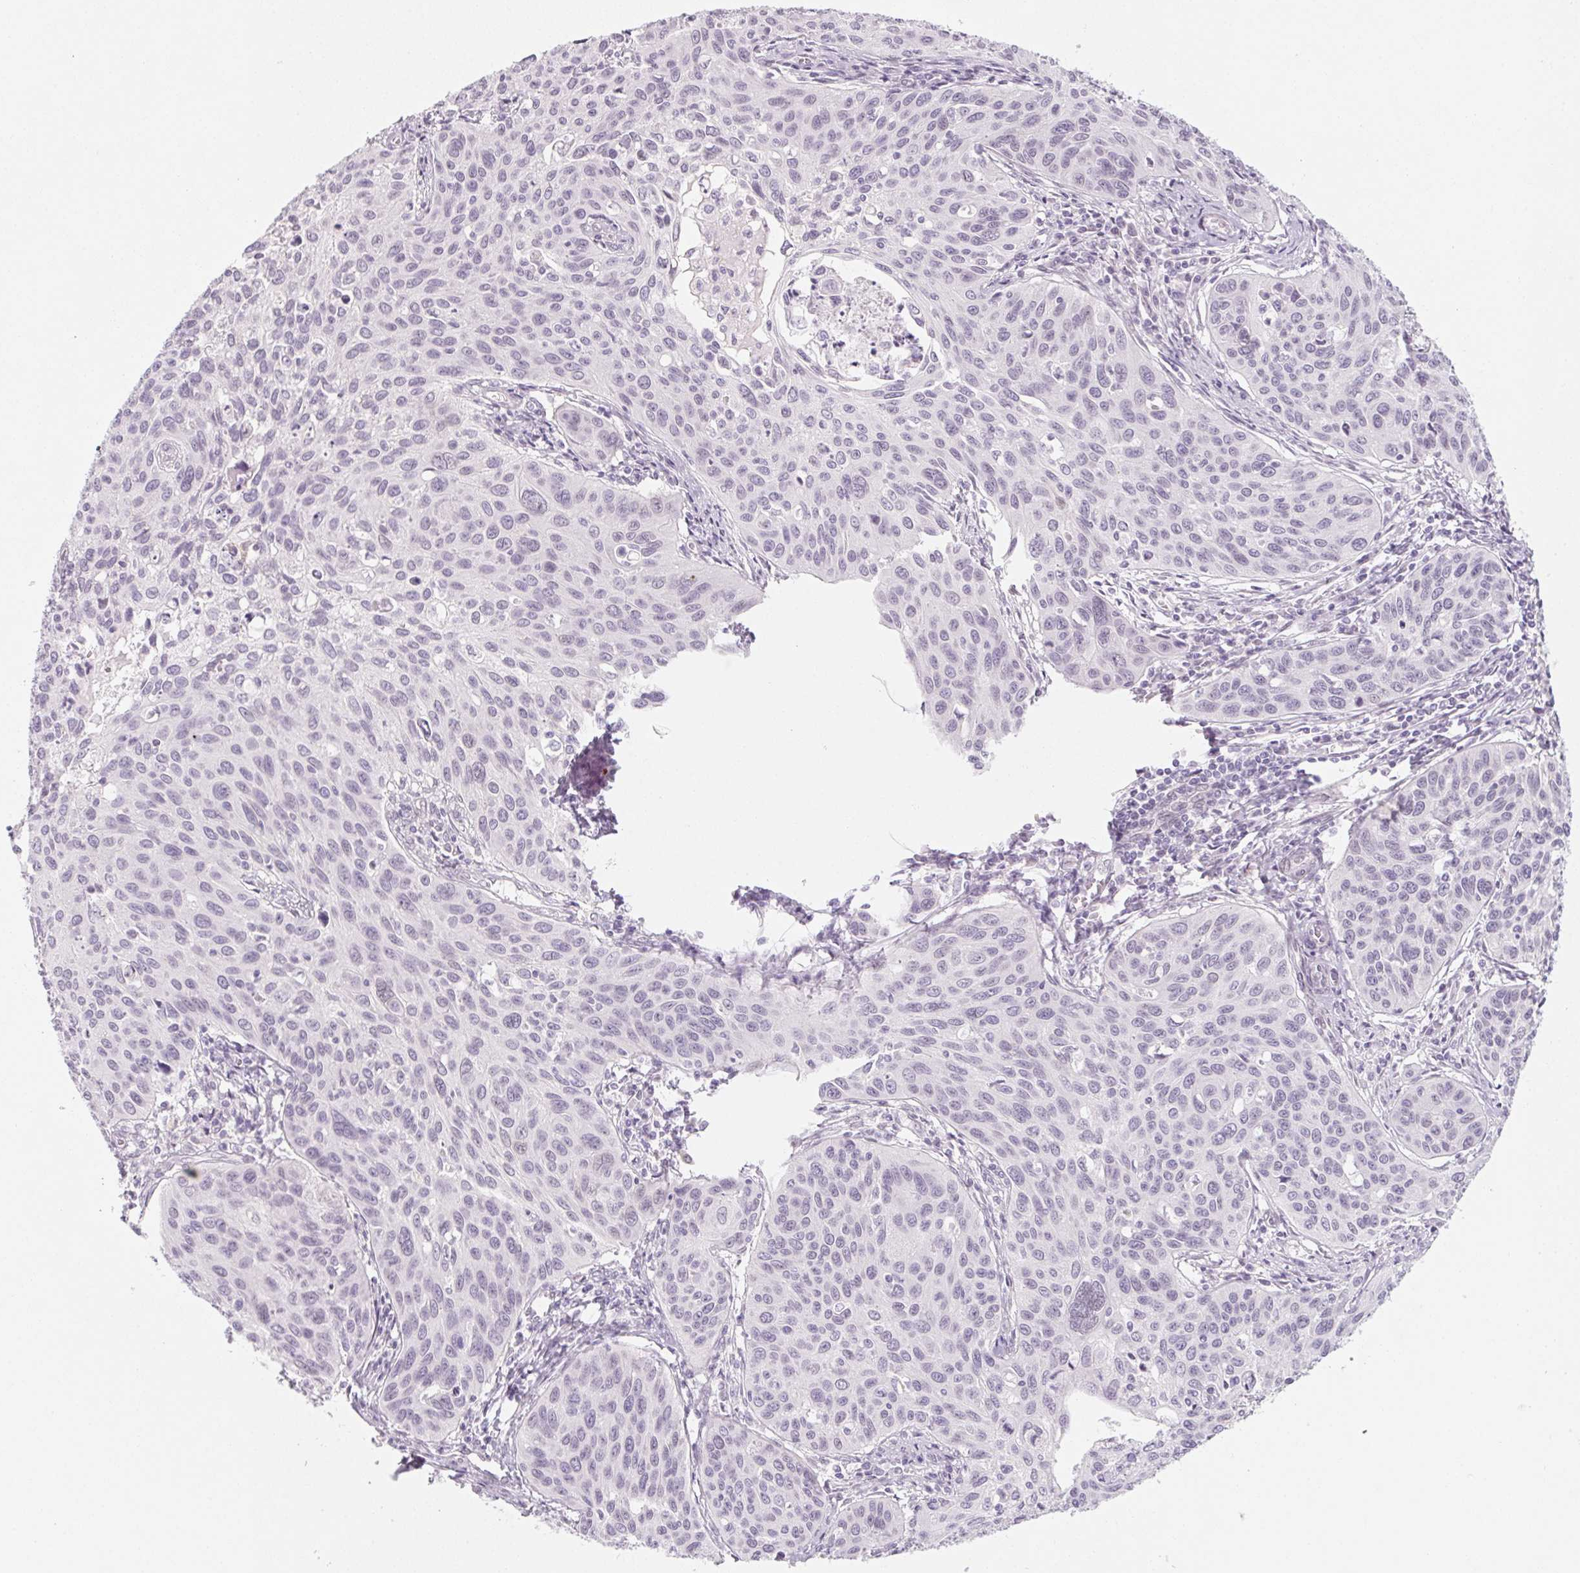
{"staining": {"intensity": "negative", "quantity": "none", "location": "none"}, "tissue": "cervical cancer", "cell_type": "Tumor cells", "image_type": "cancer", "snomed": [{"axis": "morphology", "description": "Squamous cell carcinoma, NOS"}, {"axis": "topography", "description": "Cervix"}], "caption": "Immunohistochemistry histopathology image of squamous cell carcinoma (cervical) stained for a protein (brown), which shows no positivity in tumor cells. The staining was performed using DAB (3,3'-diaminobenzidine) to visualize the protein expression in brown, while the nuclei were stained in blue with hematoxylin (Magnification: 20x).", "gene": "KCNQ2", "patient": {"sex": "female", "age": 31}}